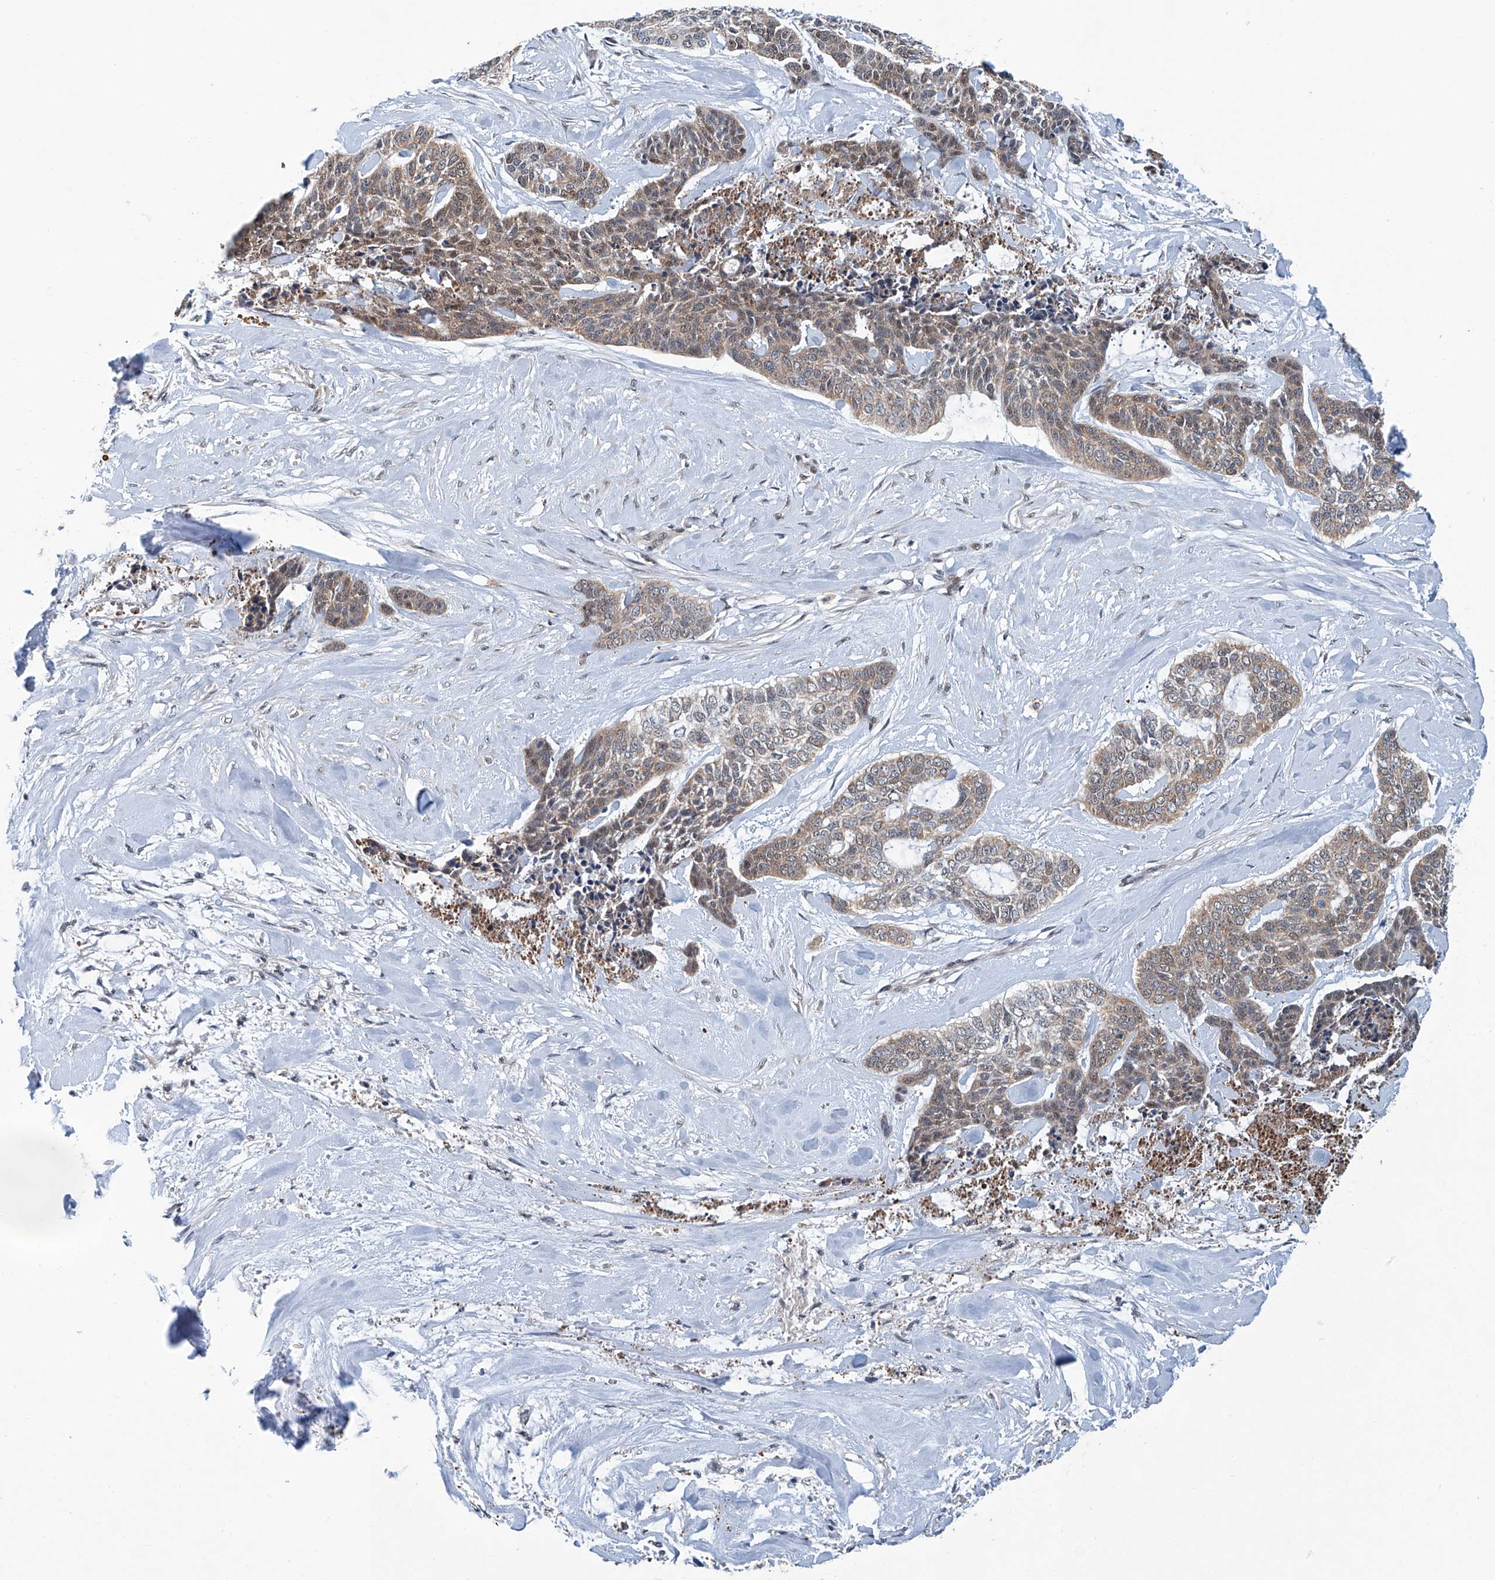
{"staining": {"intensity": "weak", "quantity": ">75%", "location": "cytoplasmic/membranous,nuclear"}, "tissue": "skin cancer", "cell_type": "Tumor cells", "image_type": "cancer", "snomed": [{"axis": "morphology", "description": "Basal cell carcinoma"}, {"axis": "topography", "description": "Skin"}], "caption": "The micrograph shows staining of skin basal cell carcinoma, revealing weak cytoplasmic/membranous and nuclear protein expression (brown color) within tumor cells.", "gene": "CLK1", "patient": {"sex": "female", "age": 64}}